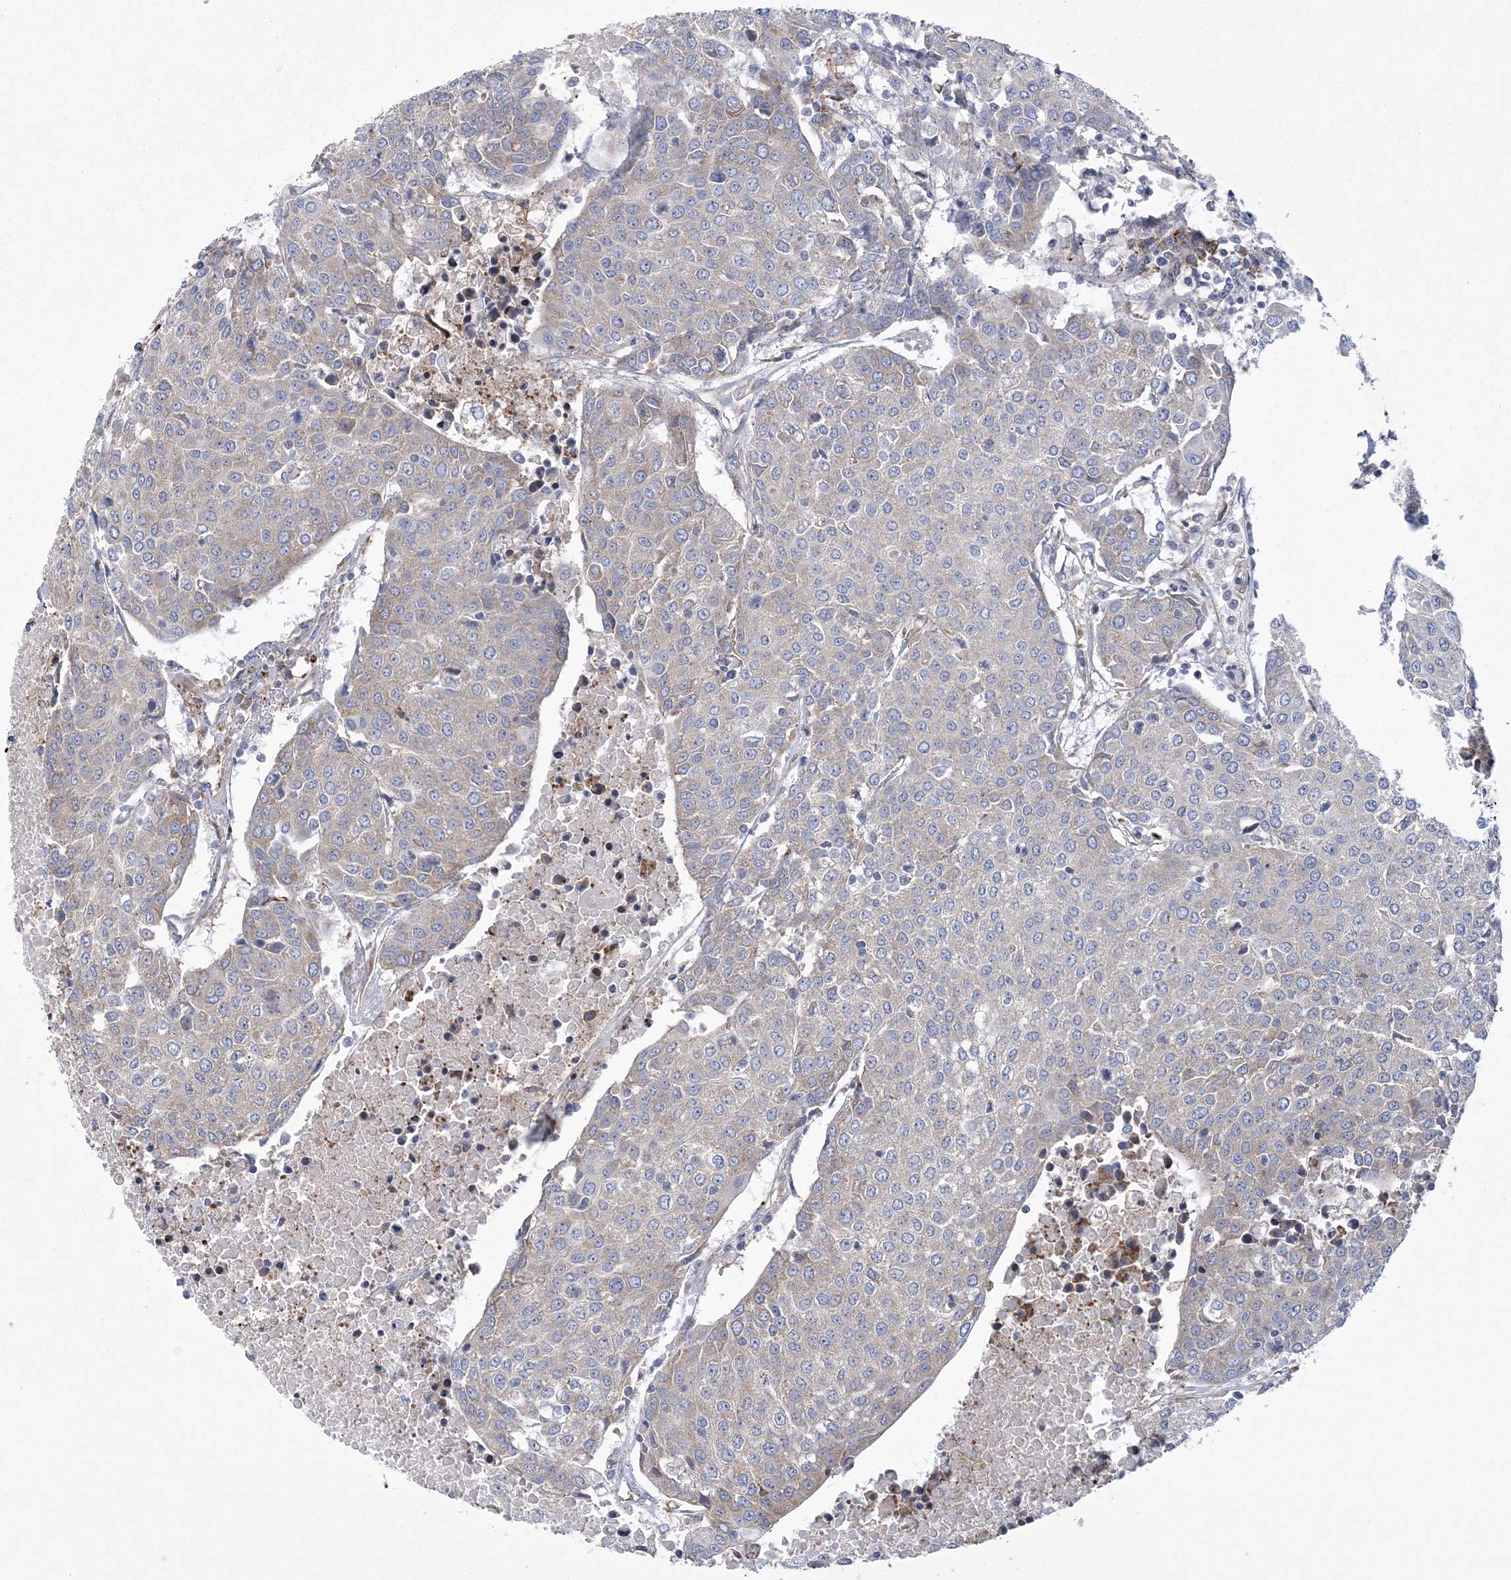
{"staining": {"intensity": "weak", "quantity": "25%-75%", "location": "cytoplasmic/membranous"}, "tissue": "urothelial cancer", "cell_type": "Tumor cells", "image_type": "cancer", "snomed": [{"axis": "morphology", "description": "Urothelial carcinoma, High grade"}, {"axis": "topography", "description": "Urinary bladder"}], "caption": "The immunohistochemical stain labels weak cytoplasmic/membranous expression in tumor cells of urothelial carcinoma (high-grade) tissue. The staining is performed using DAB (3,3'-diaminobenzidine) brown chromogen to label protein expression. The nuclei are counter-stained blue using hematoxylin.", "gene": "ARSJ", "patient": {"sex": "female", "age": 85}}